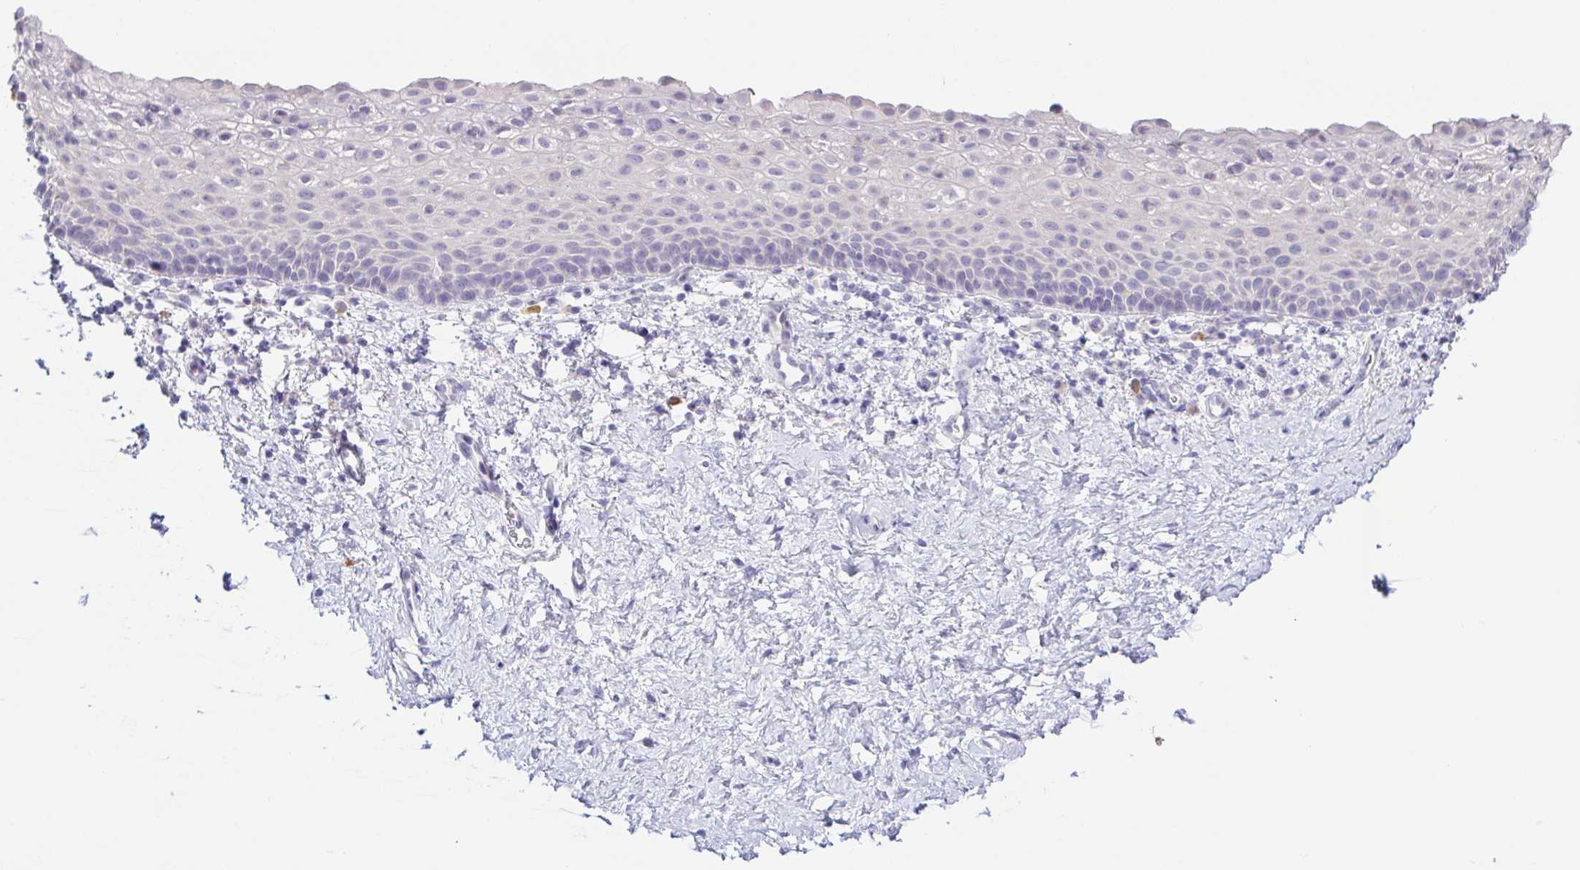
{"staining": {"intensity": "strong", "quantity": "25%-75%", "location": "cytoplasmic/membranous"}, "tissue": "vagina", "cell_type": "Squamous epithelial cells", "image_type": "normal", "snomed": [{"axis": "morphology", "description": "Normal tissue, NOS"}, {"axis": "topography", "description": "Vagina"}], "caption": "This photomicrograph reveals normal vagina stained with IHC to label a protein in brown. The cytoplasmic/membranous of squamous epithelial cells show strong positivity for the protein. Nuclei are counter-stained blue.", "gene": "KRTDAP", "patient": {"sex": "female", "age": 61}}